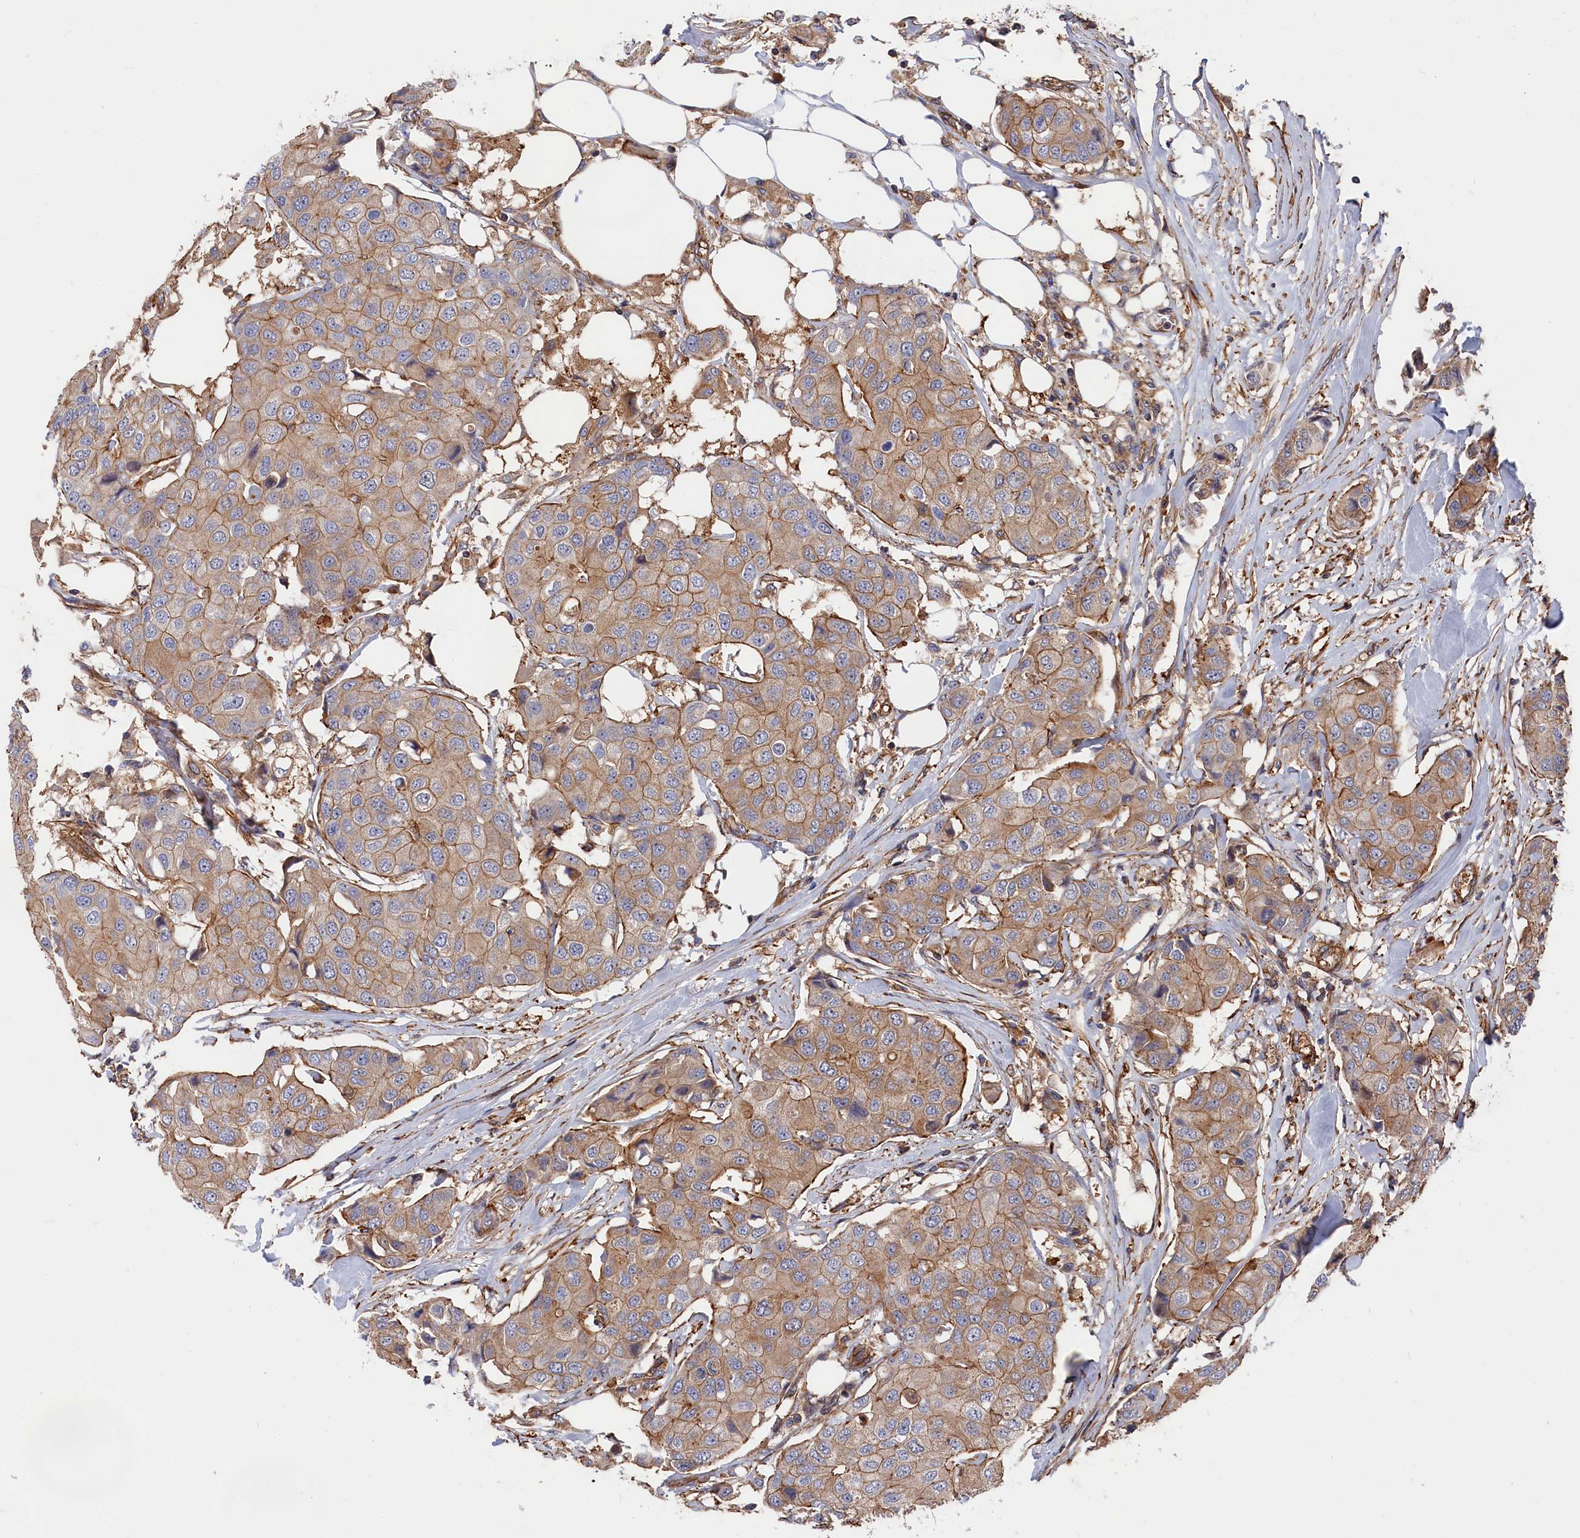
{"staining": {"intensity": "weak", "quantity": ">75%", "location": "cytoplasmic/membranous"}, "tissue": "breast cancer", "cell_type": "Tumor cells", "image_type": "cancer", "snomed": [{"axis": "morphology", "description": "Duct carcinoma"}, {"axis": "topography", "description": "Breast"}], "caption": "Immunohistochemistry (IHC) photomicrograph of neoplastic tissue: human intraductal carcinoma (breast) stained using immunohistochemistry displays low levels of weak protein expression localized specifically in the cytoplasmic/membranous of tumor cells, appearing as a cytoplasmic/membranous brown color.", "gene": "LDHD", "patient": {"sex": "female", "age": 80}}